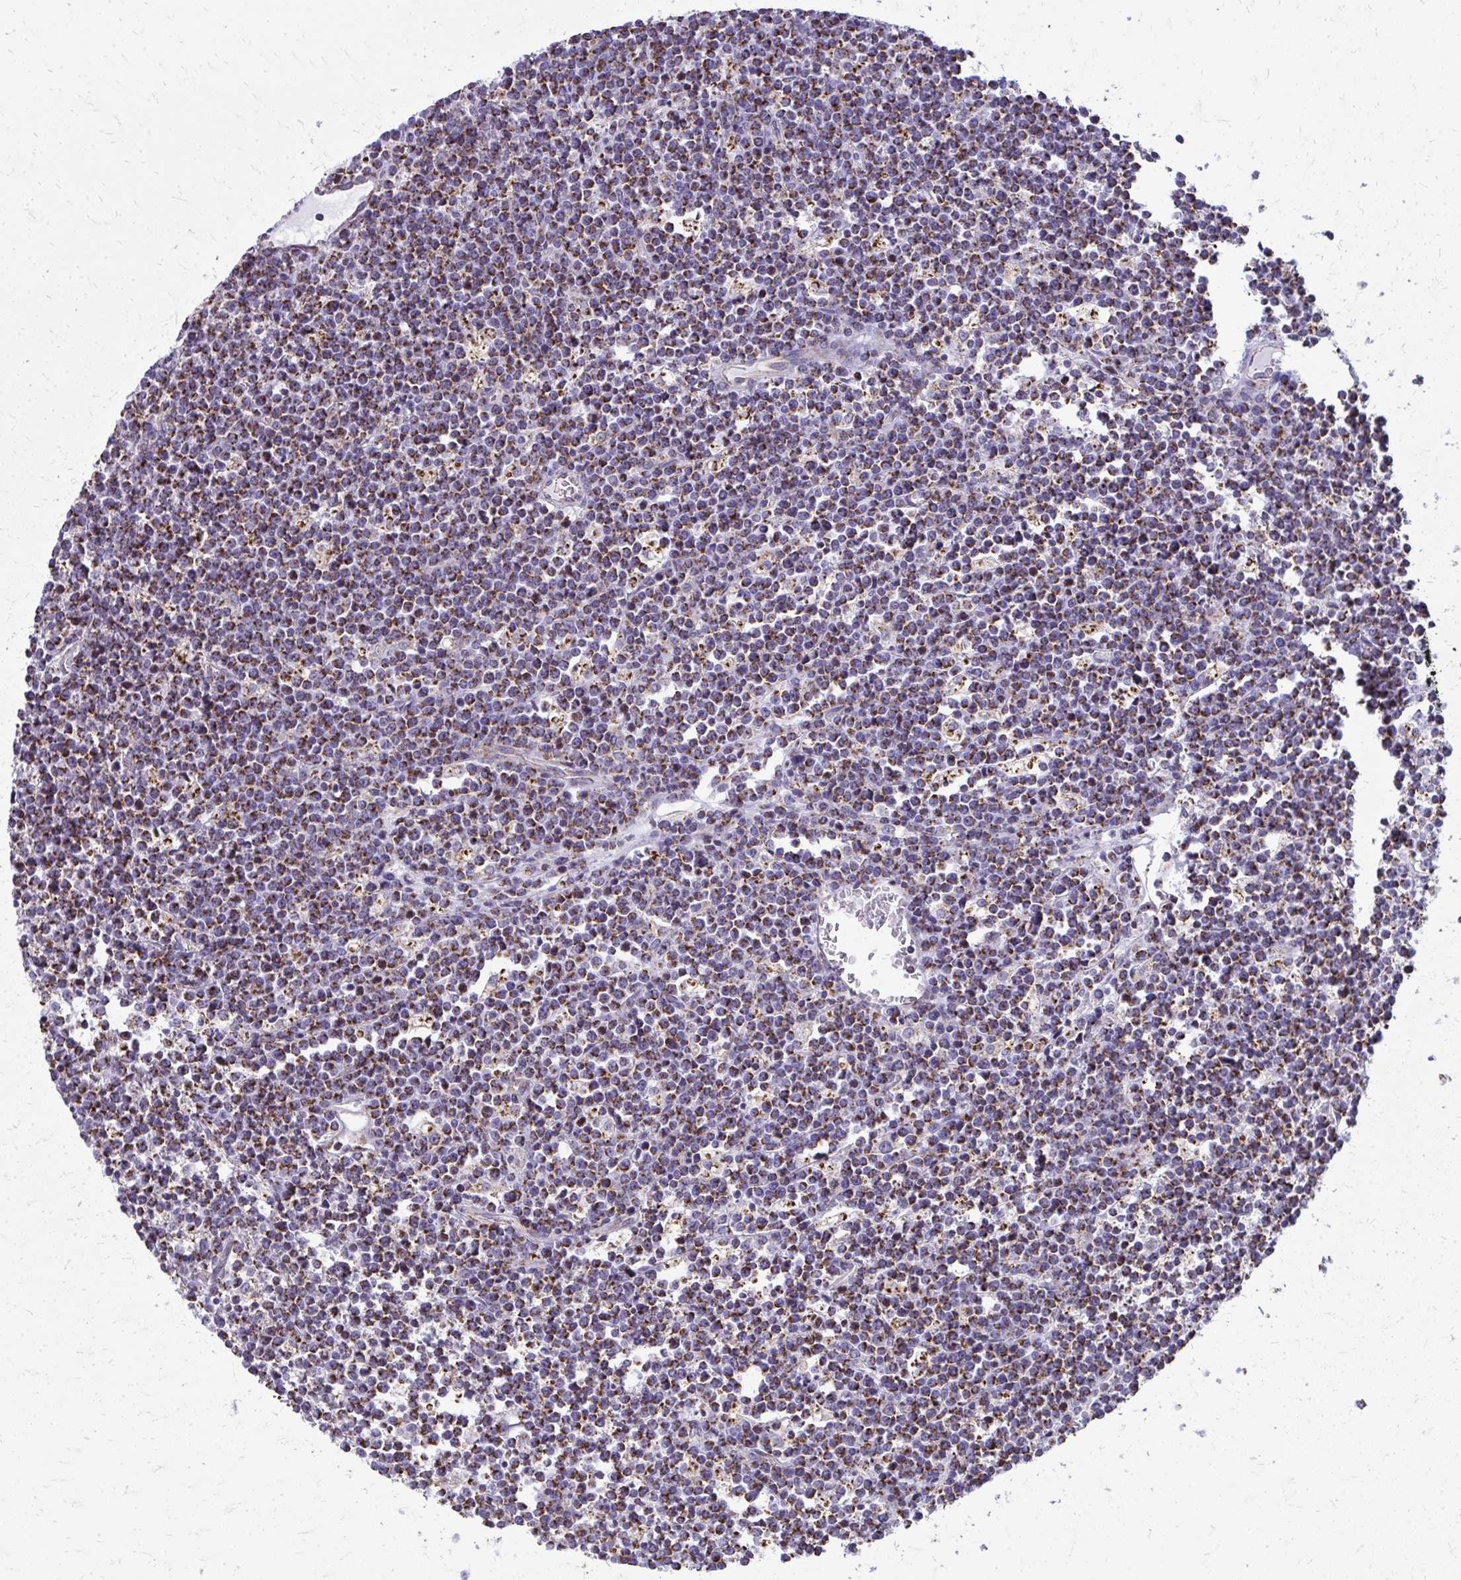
{"staining": {"intensity": "strong", "quantity": ">75%", "location": "cytoplasmic/membranous"}, "tissue": "lymphoma", "cell_type": "Tumor cells", "image_type": "cancer", "snomed": [{"axis": "morphology", "description": "Malignant lymphoma, non-Hodgkin's type, High grade"}, {"axis": "topography", "description": "Ovary"}], "caption": "A brown stain highlights strong cytoplasmic/membranous positivity of a protein in lymphoma tumor cells. (brown staining indicates protein expression, while blue staining denotes nuclei).", "gene": "IFIT1", "patient": {"sex": "female", "age": 56}}